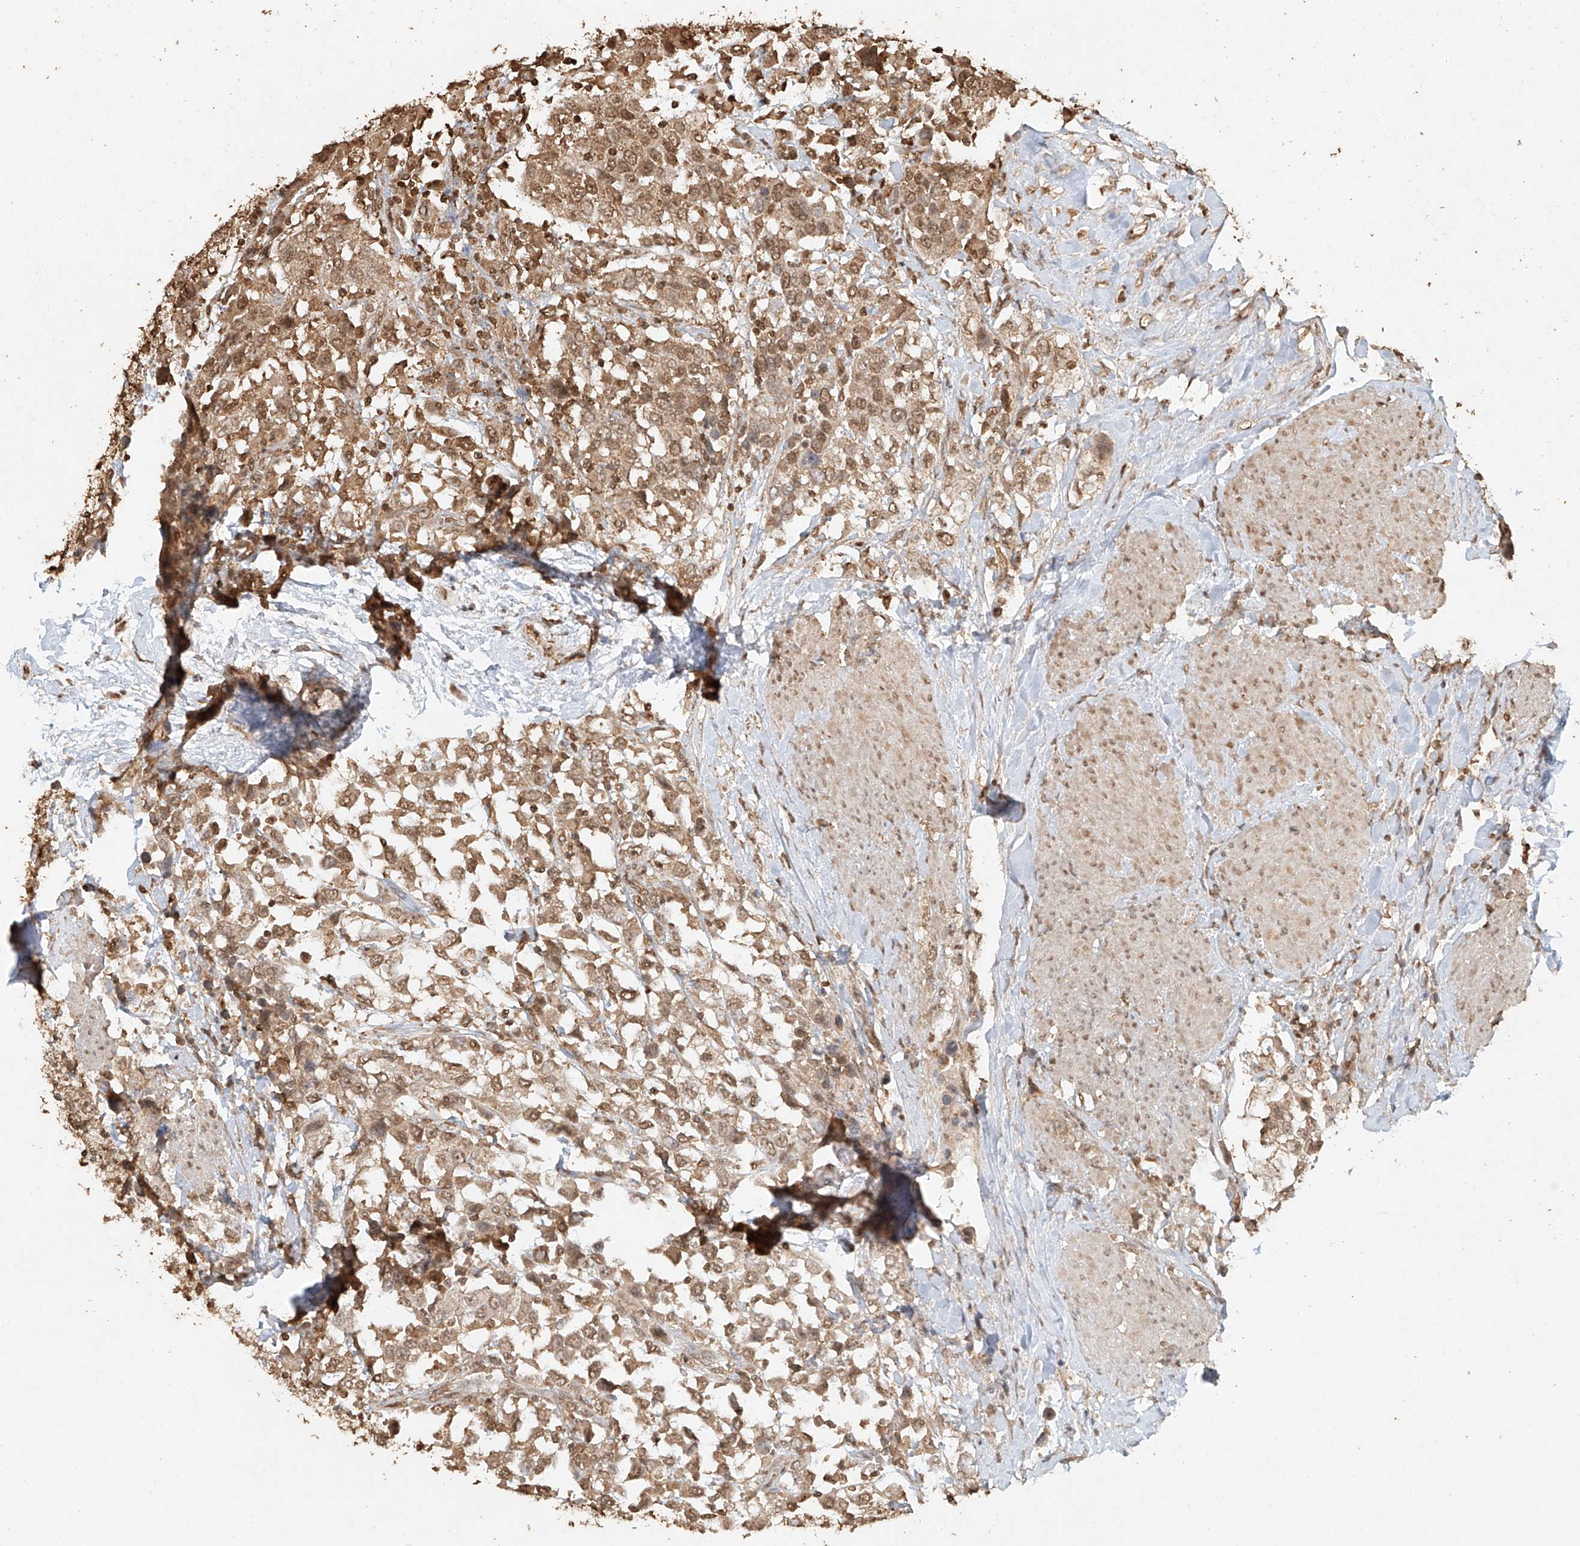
{"staining": {"intensity": "moderate", "quantity": ">75%", "location": "cytoplasmic/membranous,nuclear"}, "tissue": "urothelial cancer", "cell_type": "Tumor cells", "image_type": "cancer", "snomed": [{"axis": "morphology", "description": "Urothelial carcinoma, High grade"}, {"axis": "topography", "description": "Urinary bladder"}], "caption": "About >75% of tumor cells in human urothelial cancer exhibit moderate cytoplasmic/membranous and nuclear protein expression as visualized by brown immunohistochemical staining.", "gene": "TIGAR", "patient": {"sex": "female", "age": 80}}